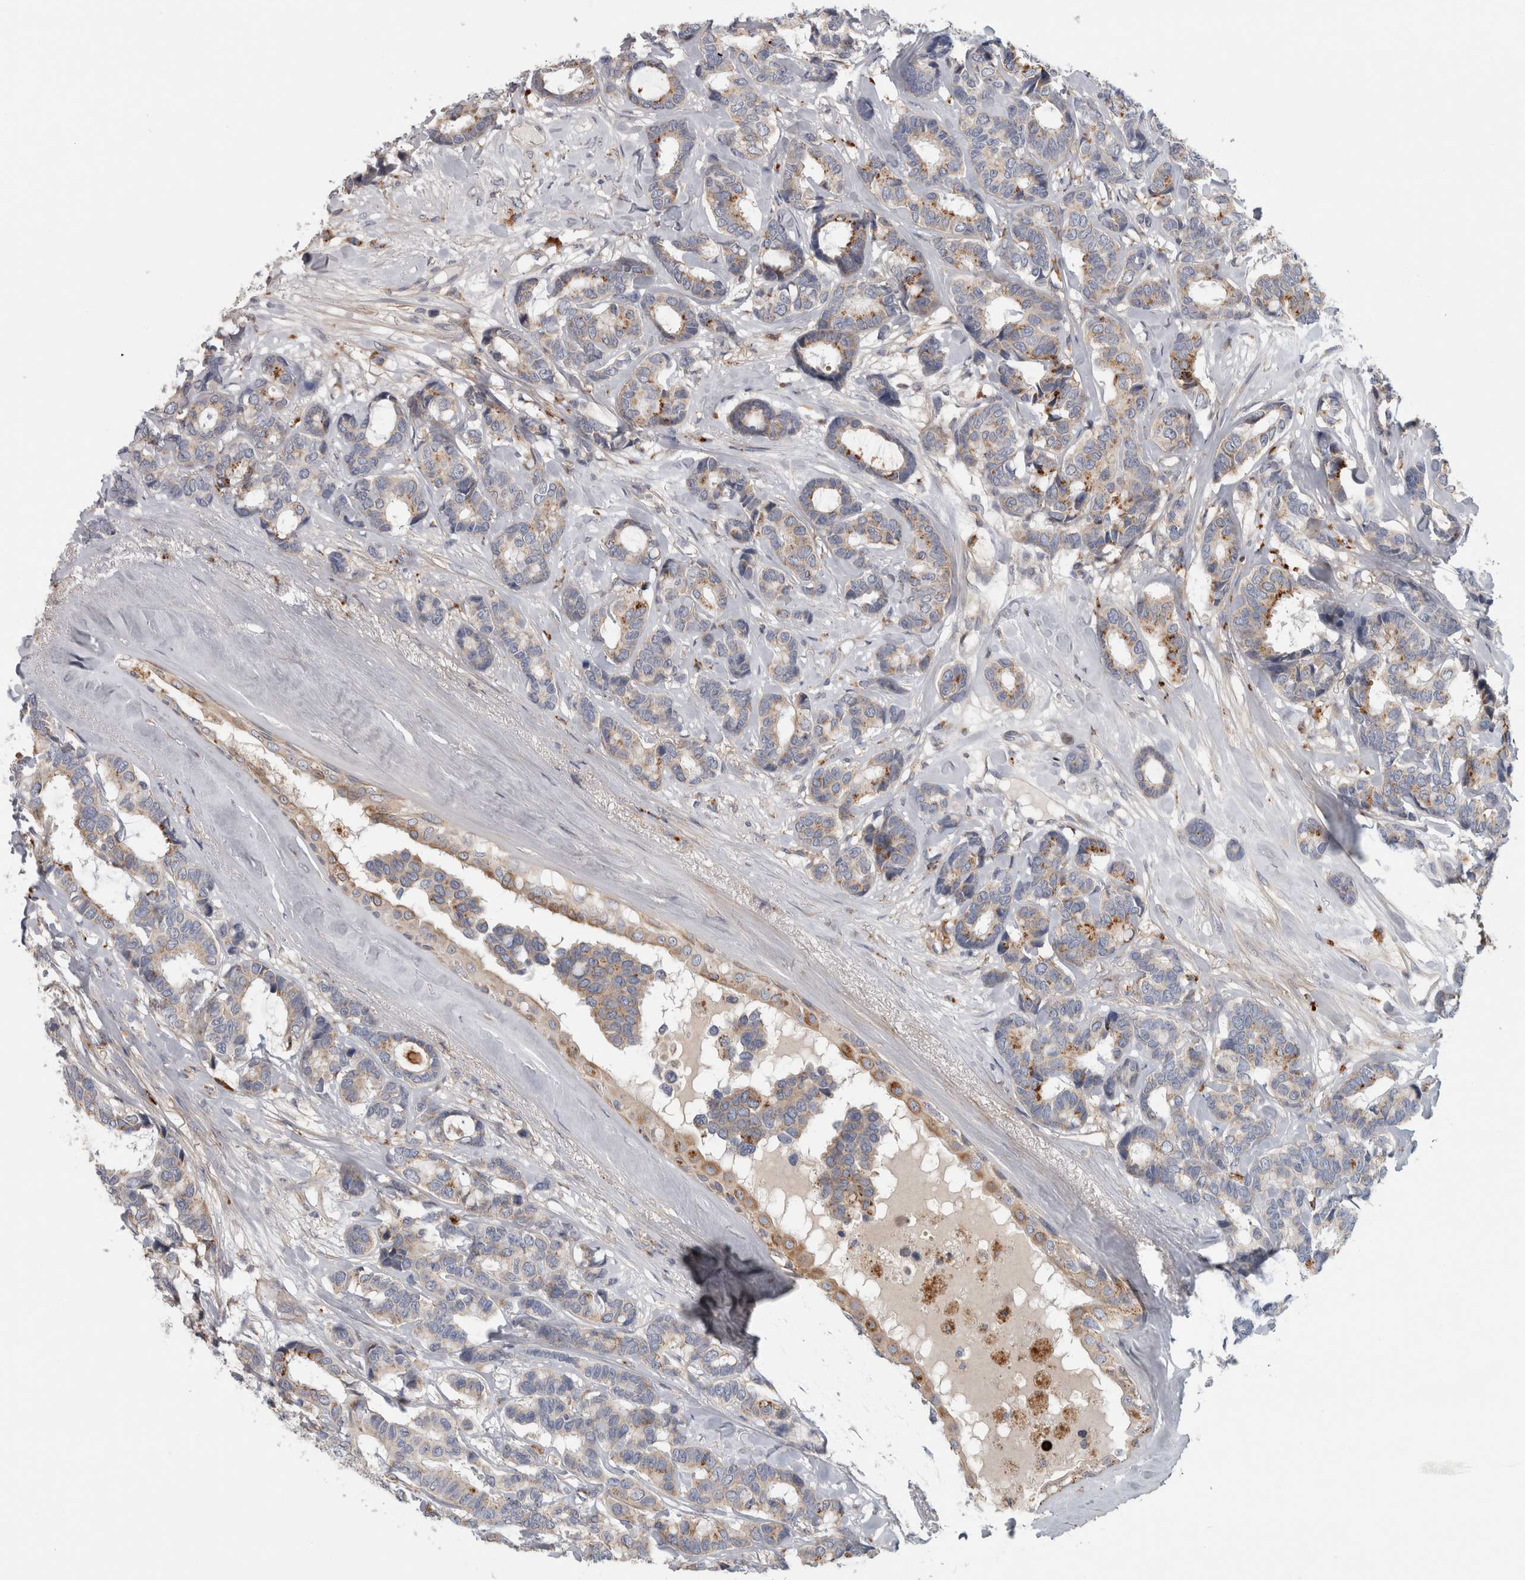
{"staining": {"intensity": "moderate", "quantity": "25%-75%", "location": "cytoplasmic/membranous"}, "tissue": "breast cancer", "cell_type": "Tumor cells", "image_type": "cancer", "snomed": [{"axis": "morphology", "description": "Duct carcinoma"}, {"axis": "topography", "description": "Breast"}], "caption": "Immunohistochemistry (IHC) of human breast cancer (invasive ductal carcinoma) reveals medium levels of moderate cytoplasmic/membranous expression in approximately 25%-75% of tumor cells.", "gene": "ATXN2", "patient": {"sex": "female", "age": 87}}